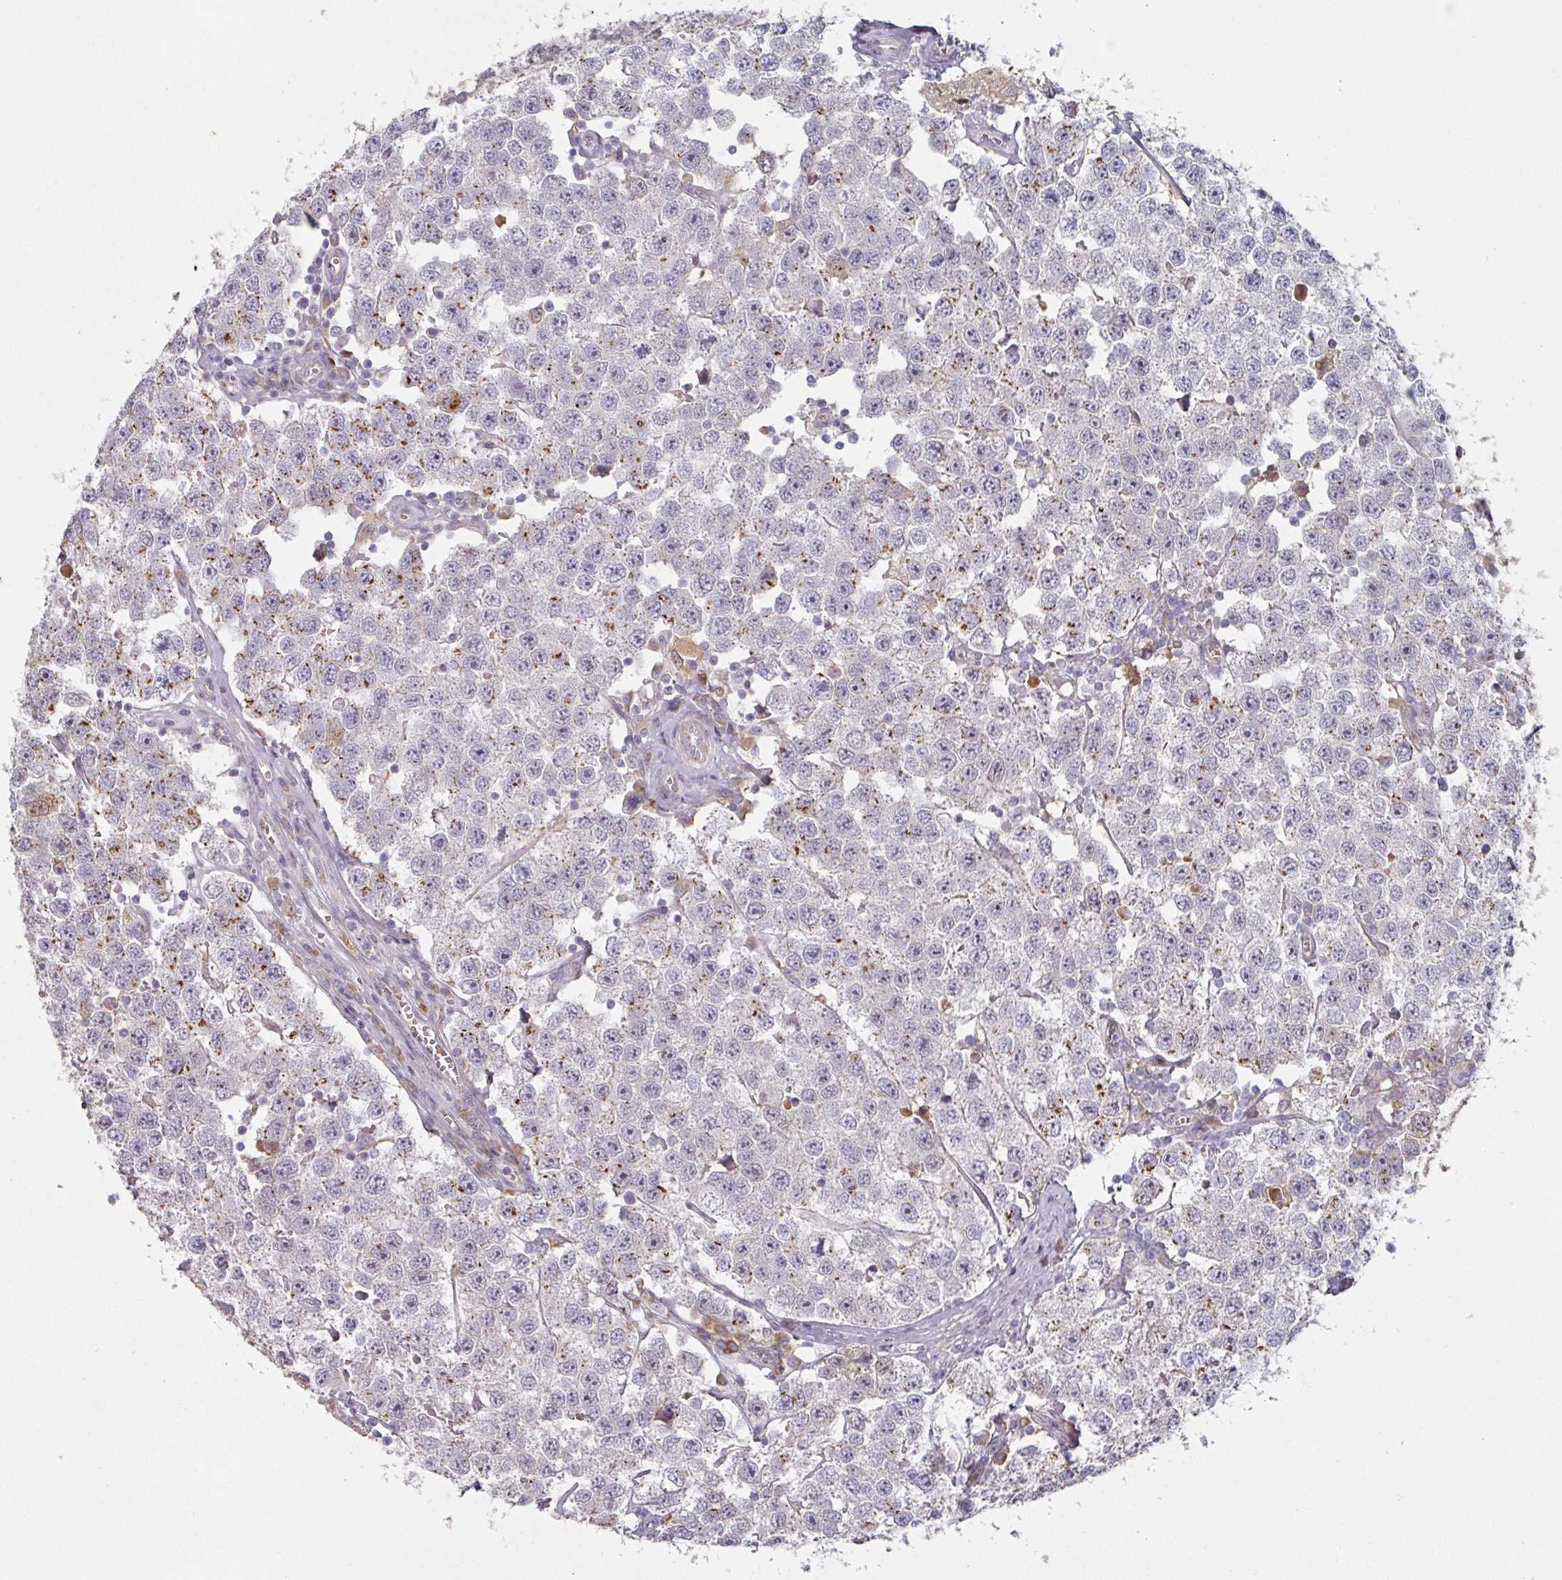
{"staining": {"intensity": "moderate", "quantity": "25%-75%", "location": "cytoplasmic/membranous"}, "tissue": "testis cancer", "cell_type": "Tumor cells", "image_type": "cancer", "snomed": [{"axis": "morphology", "description": "Seminoma, NOS"}, {"axis": "topography", "description": "Testis"}], "caption": "Testis cancer stained with IHC reveals moderate cytoplasmic/membranous expression in about 25%-75% of tumor cells. The staining was performed using DAB (3,3'-diaminobenzidine), with brown indicating positive protein expression. Nuclei are stained blue with hematoxylin.", "gene": "CEP78", "patient": {"sex": "male", "age": 34}}